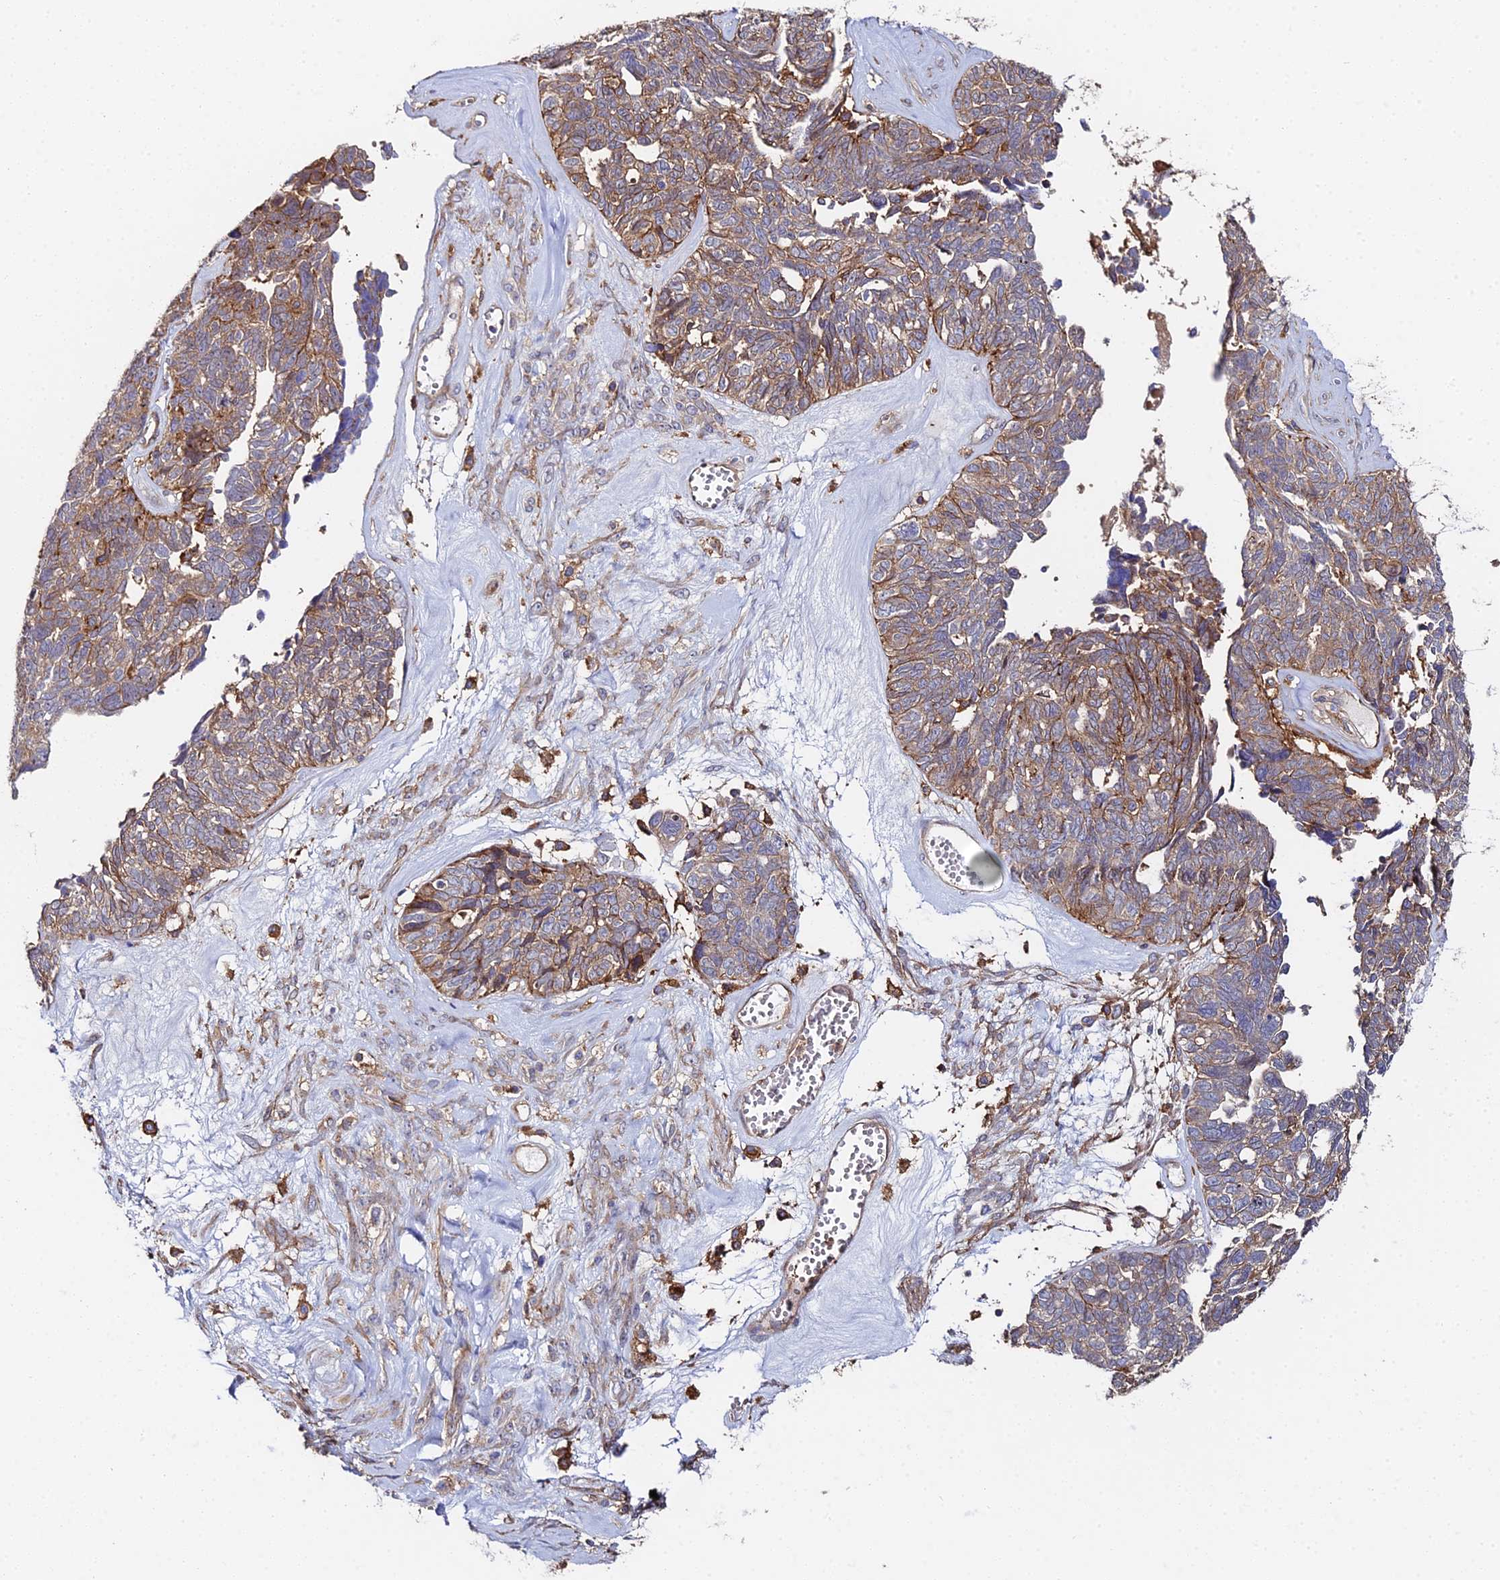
{"staining": {"intensity": "moderate", "quantity": ">75%", "location": "cytoplasmic/membranous"}, "tissue": "ovarian cancer", "cell_type": "Tumor cells", "image_type": "cancer", "snomed": [{"axis": "morphology", "description": "Cystadenocarcinoma, serous, NOS"}, {"axis": "topography", "description": "Ovary"}], "caption": "A photomicrograph of ovarian cancer stained for a protein exhibits moderate cytoplasmic/membranous brown staining in tumor cells. The staining is performed using DAB (3,3'-diaminobenzidine) brown chromogen to label protein expression. The nuclei are counter-stained blue using hematoxylin.", "gene": "GNG5B", "patient": {"sex": "female", "age": 79}}